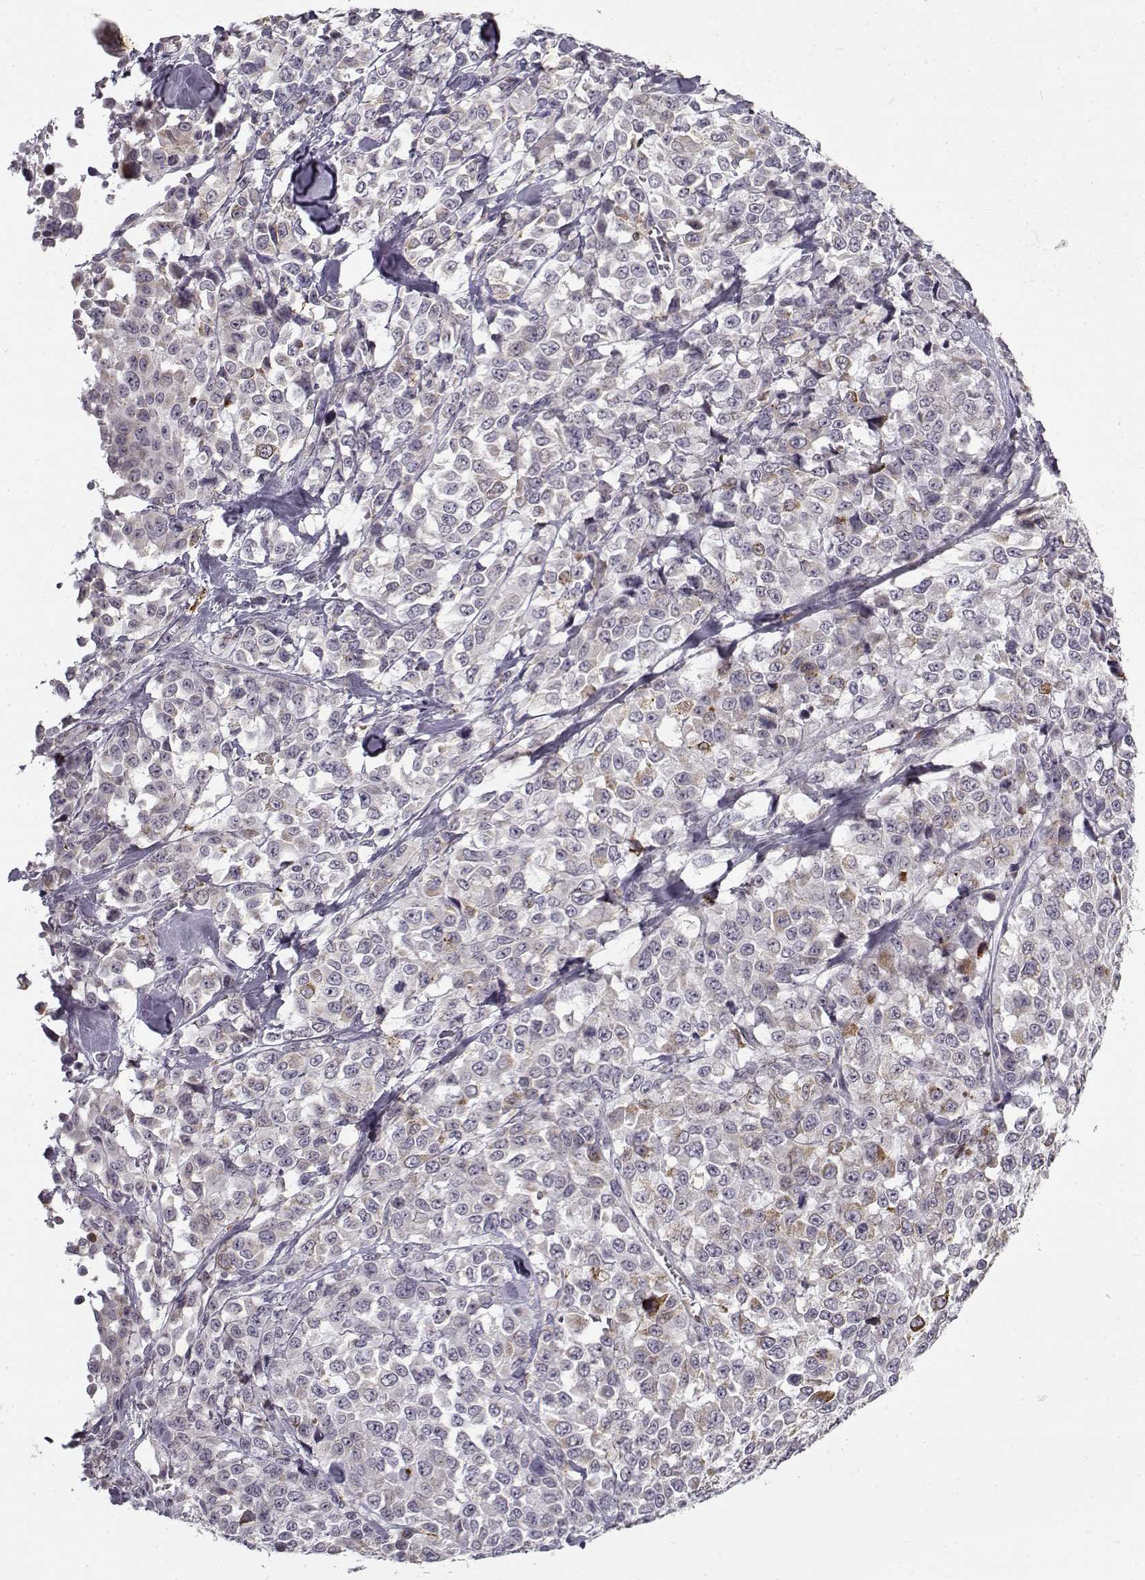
{"staining": {"intensity": "negative", "quantity": "none", "location": "none"}, "tissue": "melanoma", "cell_type": "Tumor cells", "image_type": "cancer", "snomed": [{"axis": "morphology", "description": "Malignant melanoma, Metastatic site"}, {"axis": "topography", "description": "Skin"}], "caption": "High power microscopy photomicrograph of an IHC photomicrograph of malignant melanoma (metastatic site), revealing no significant staining in tumor cells.", "gene": "SNCA", "patient": {"sex": "male", "age": 84}}